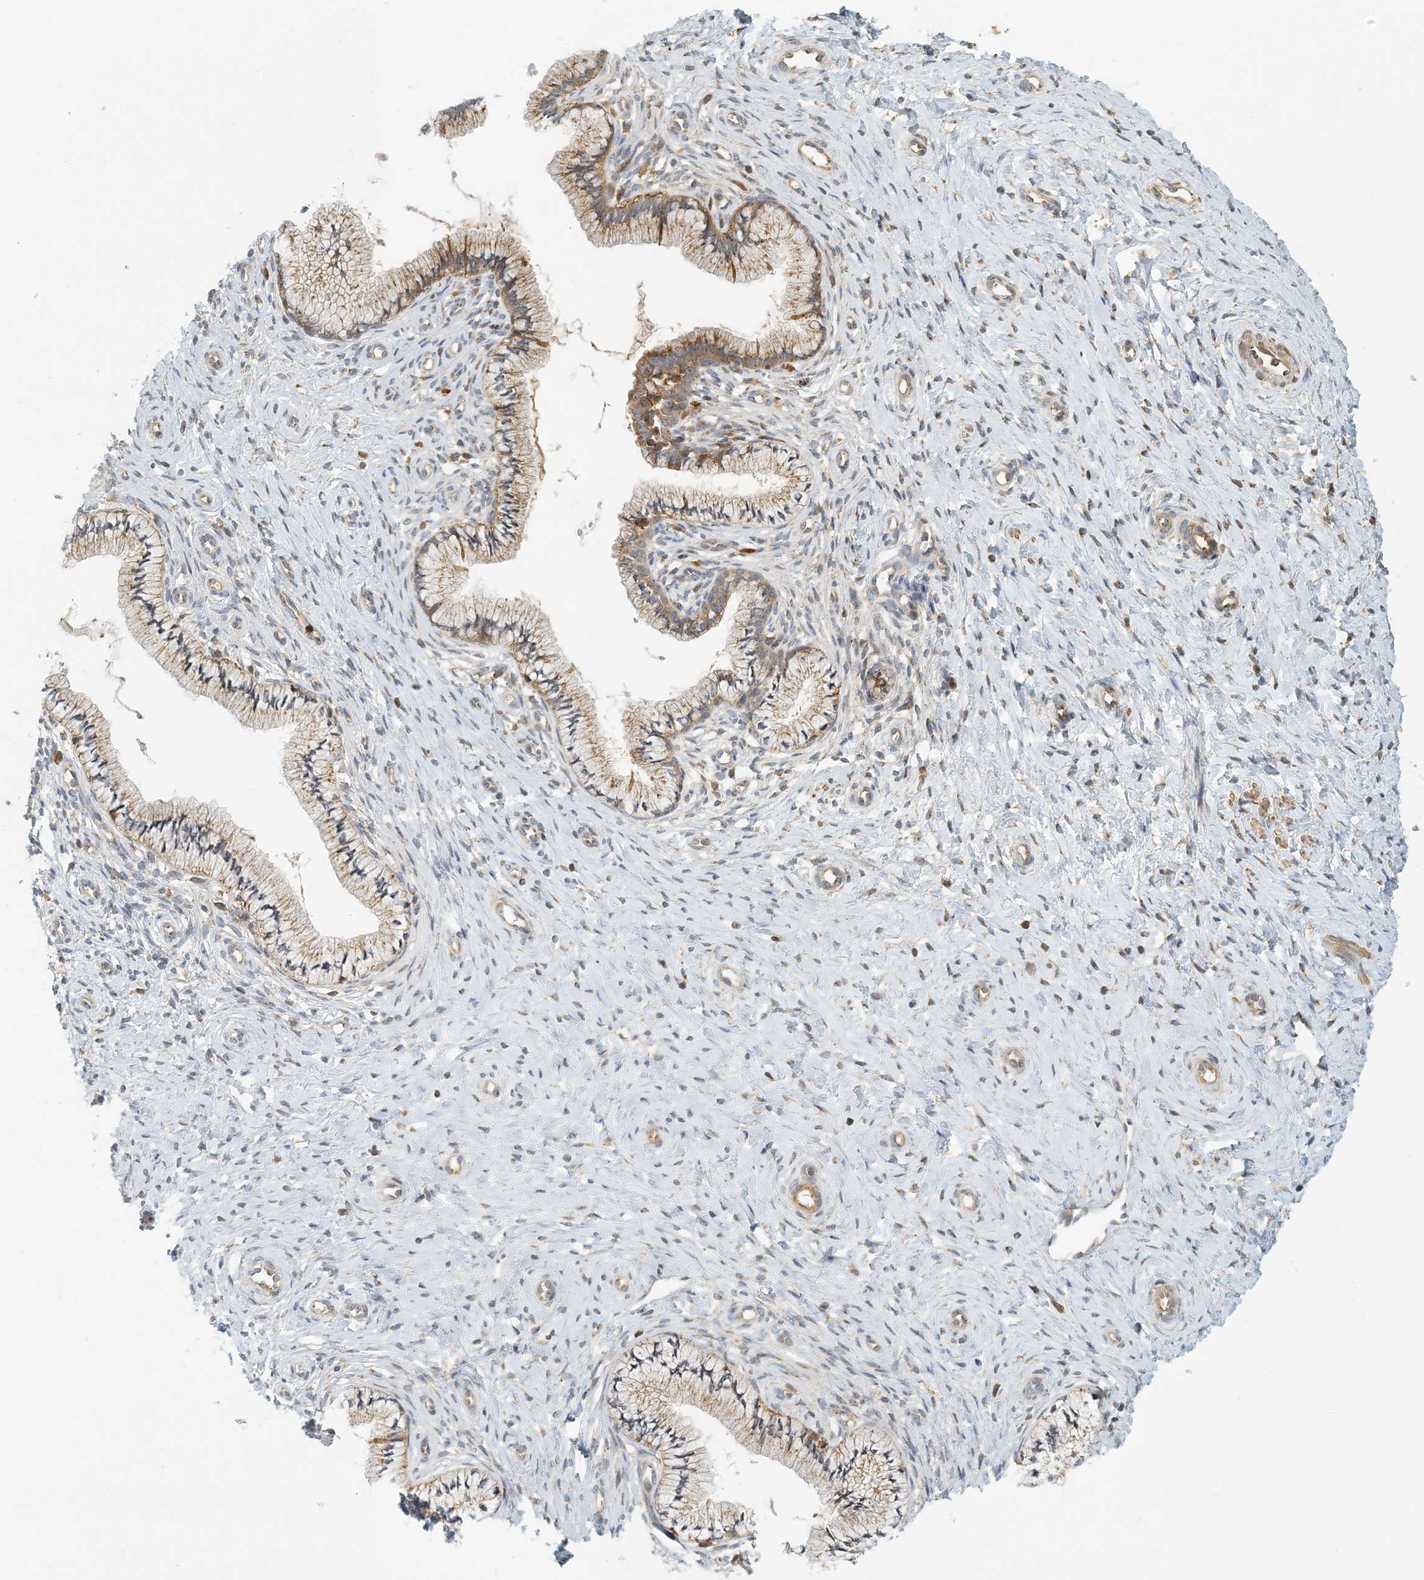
{"staining": {"intensity": "moderate", "quantity": ">75%", "location": "cytoplasmic/membranous"}, "tissue": "cervix", "cell_type": "Glandular cells", "image_type": "normal", "snomed": [{"axis": "morphology", "description": "Normal tissue, NOS"}, {"axis": "topography", "description": "Cervix"}], "caption": "Protein staining of normal cervix shows moderate cytoplasmic/membranous expression in about >75% of glandular cells.", "gene": "COLEC11", "patient": {"sex": "female", "age": 36}}